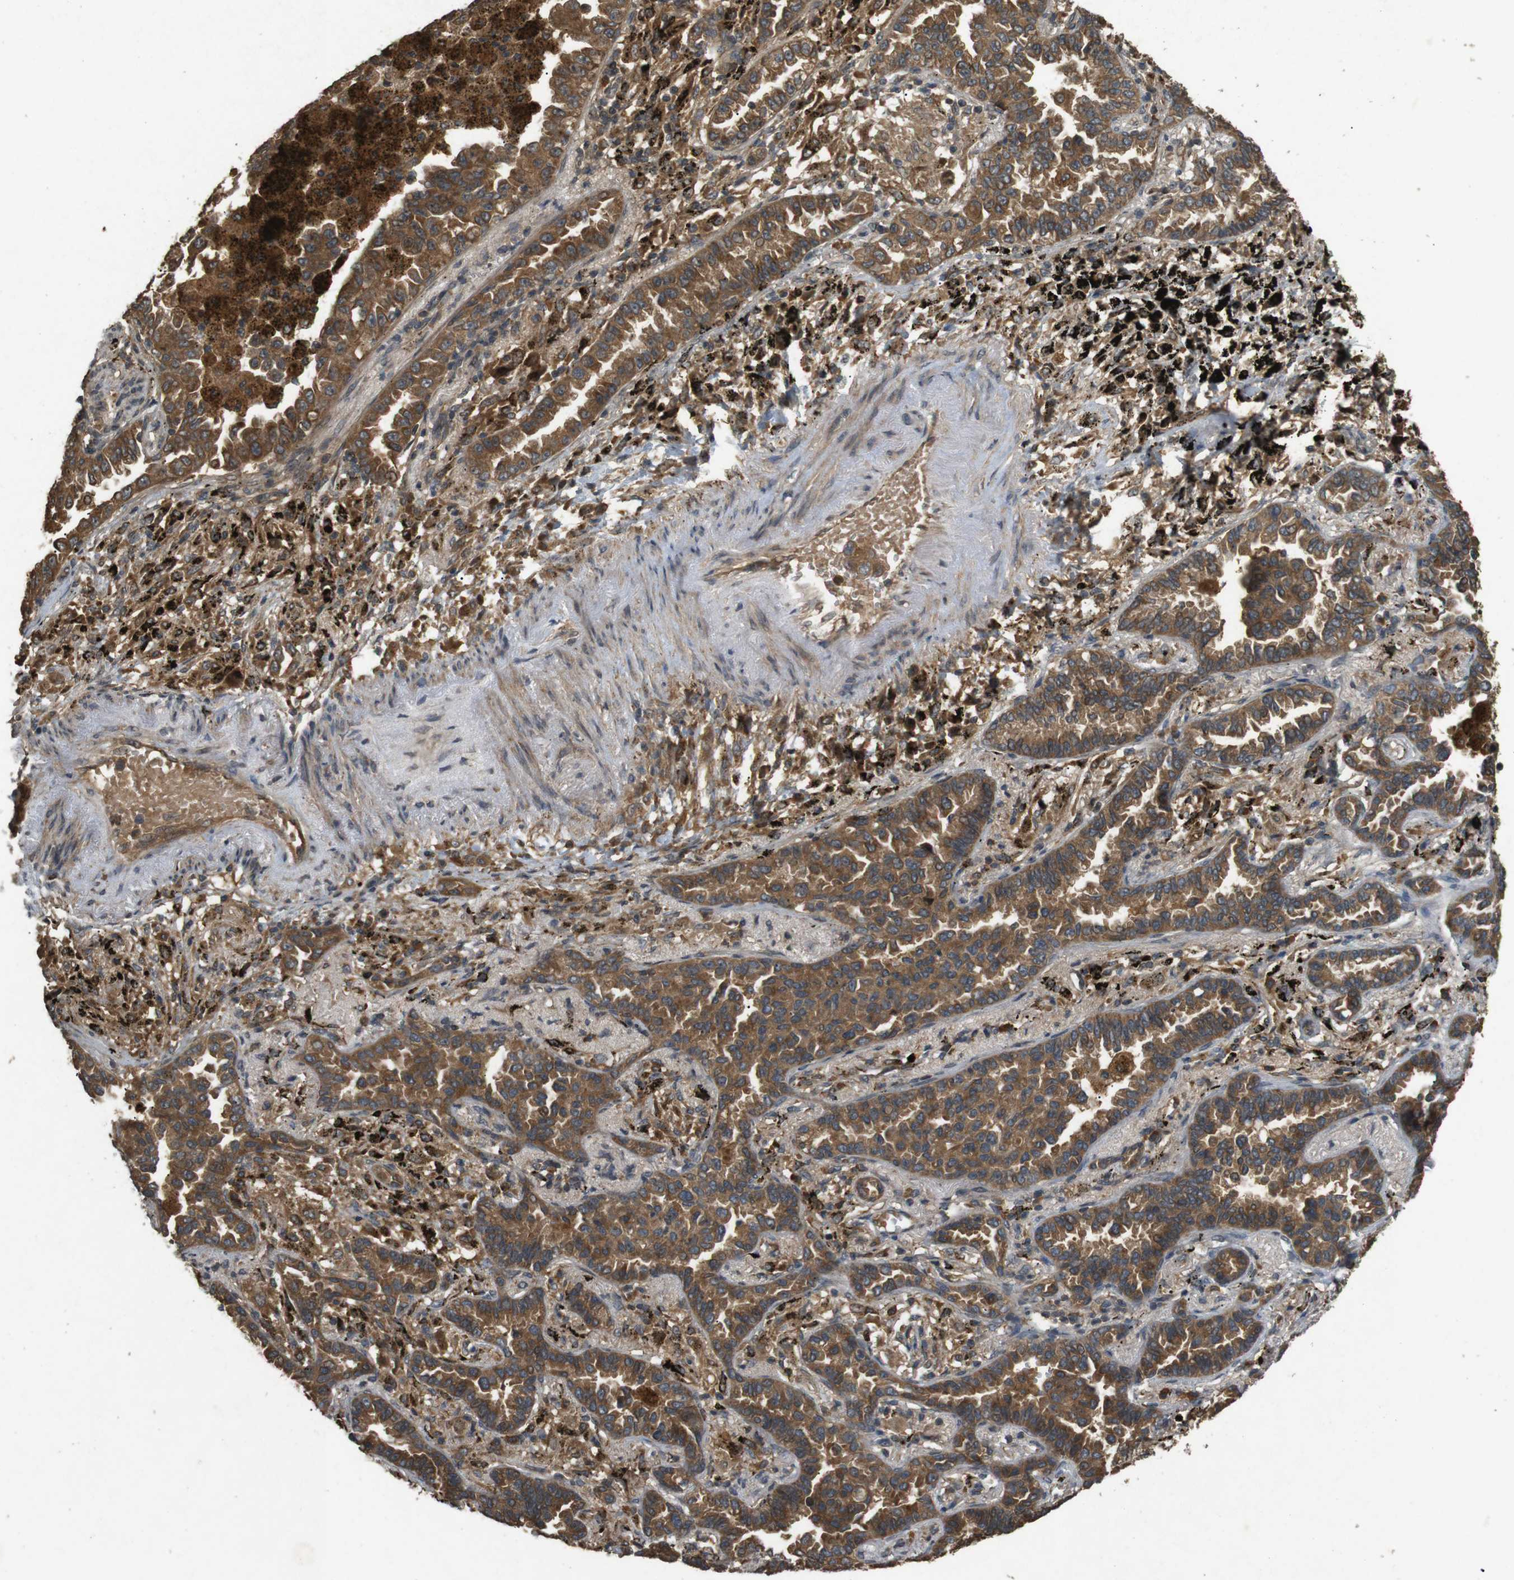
{"staining": {"intensity": "strong", "quantity": ">75%", "location": "cytoplasmic/membranous"}, "tissue": "lung cancer", "cell_type": "Tumor cells", "image_type": "cancer", "snomed": [{"axis": "morphology", "description": "Normal tissue, NOS"}, {"axis": "morphology", "description": "Adenocarcinoma, NOS"}, {"axis": "topography", "description": "Lung"}], "caption": "Immunohistochemistry image of human lung cancer (adenocarcinoma) stained for a protein (brown), which exhibits high levels of strong cytoplasmic/membranous expression in about >75% of tumor cells.", "gene": "TAP1", "patient": {"sex": "male", "age": 59}}